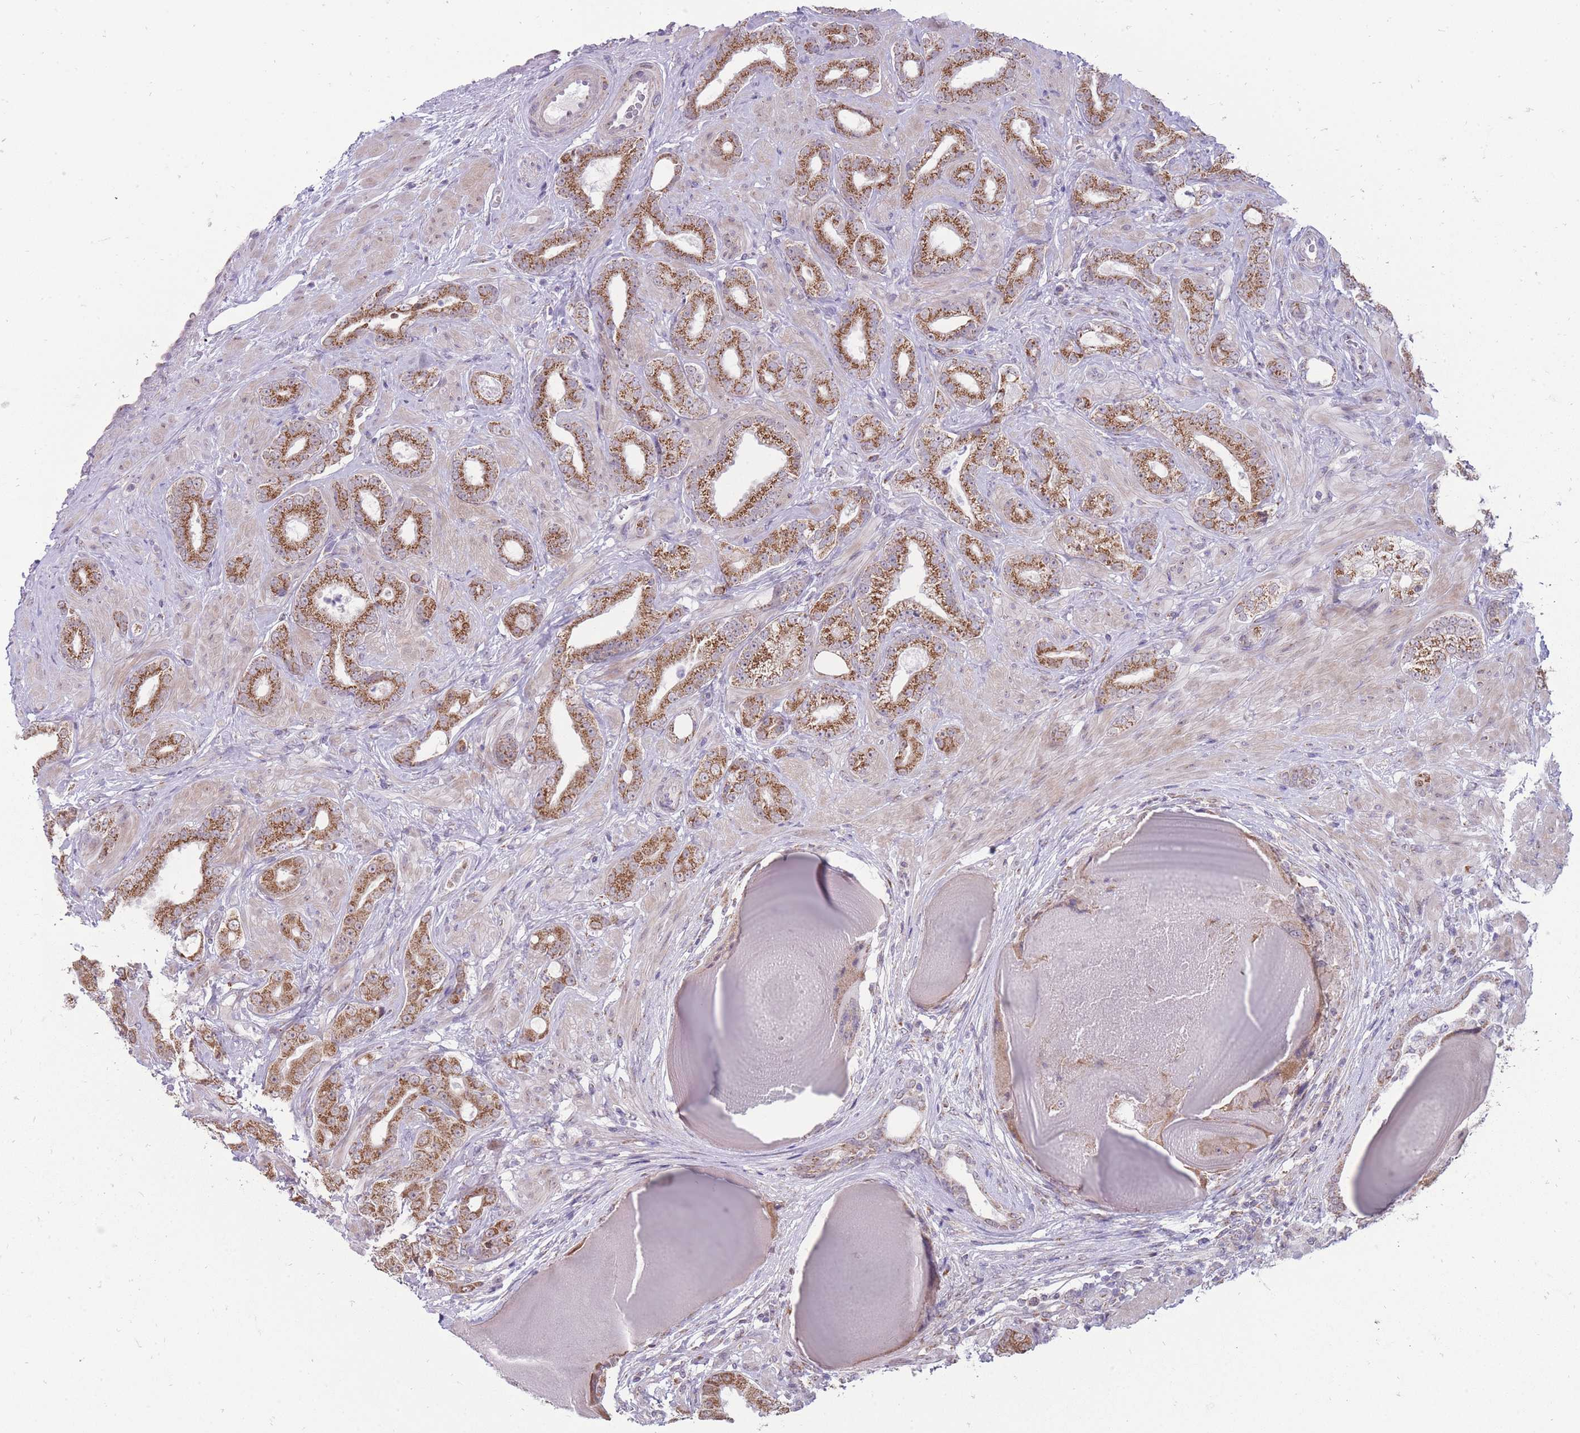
{"staining": {"intensity": "moderate", "quantity": ">75%", "location": "cytoplasmic/membranous"}, "tissue": "prostate cancer", "cell_type": "Tumor cells", "image_type": "cancer", "snomed": [{"axis": "morphology", "description": "Adenocarcinoma, Low grade"}, {"axis": "topography", "description": "Prostate"}], "caption": "Moderate cytoplasmic/membranous staining is present in about >75% of tumor cells in adenocarcinoma (low-grade) (prostate). (Brightfield microscopy of DAB IHC at high magnification).", "gene": "NELL1", "patient": {"sex": "male", "age": 57}}